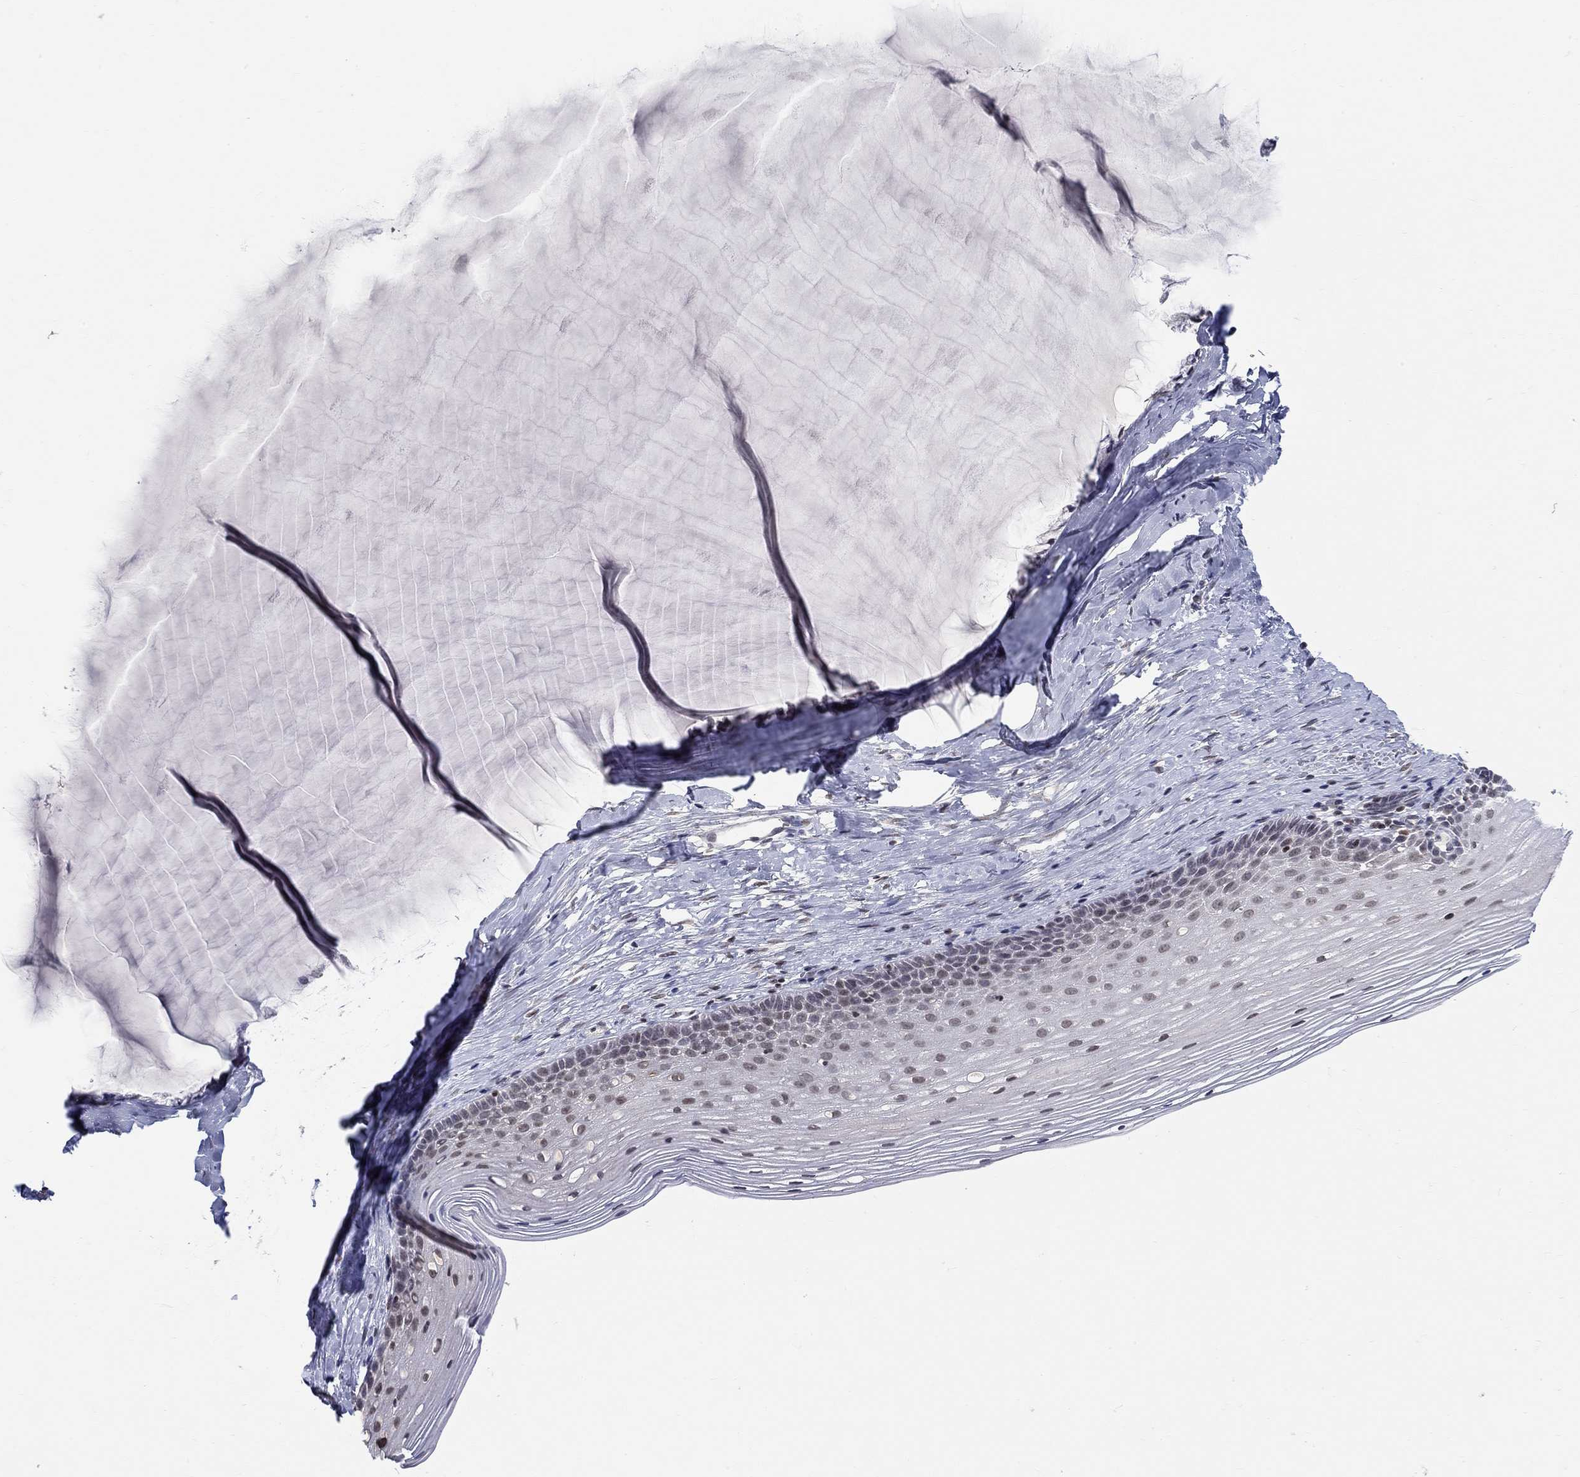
{"staining": {"intensity": "negative", "quantity": "none", "location": "none"}, "tissue": "cervix", "cell_type": "Glandular cells", "image_type": "normal", "snomed": [{"axis": "morphology", "description": "Normal tissue, NOS"}, {"axis": "topography", "description": "Cervix"}], "caption": "Immunohistochemistry micrograph of normal cervix: cervix stained with DAB shows no significant protein staining in glandular cells.", "gene": "KLF12", "patient": {"sex": "female", "age": 40}}